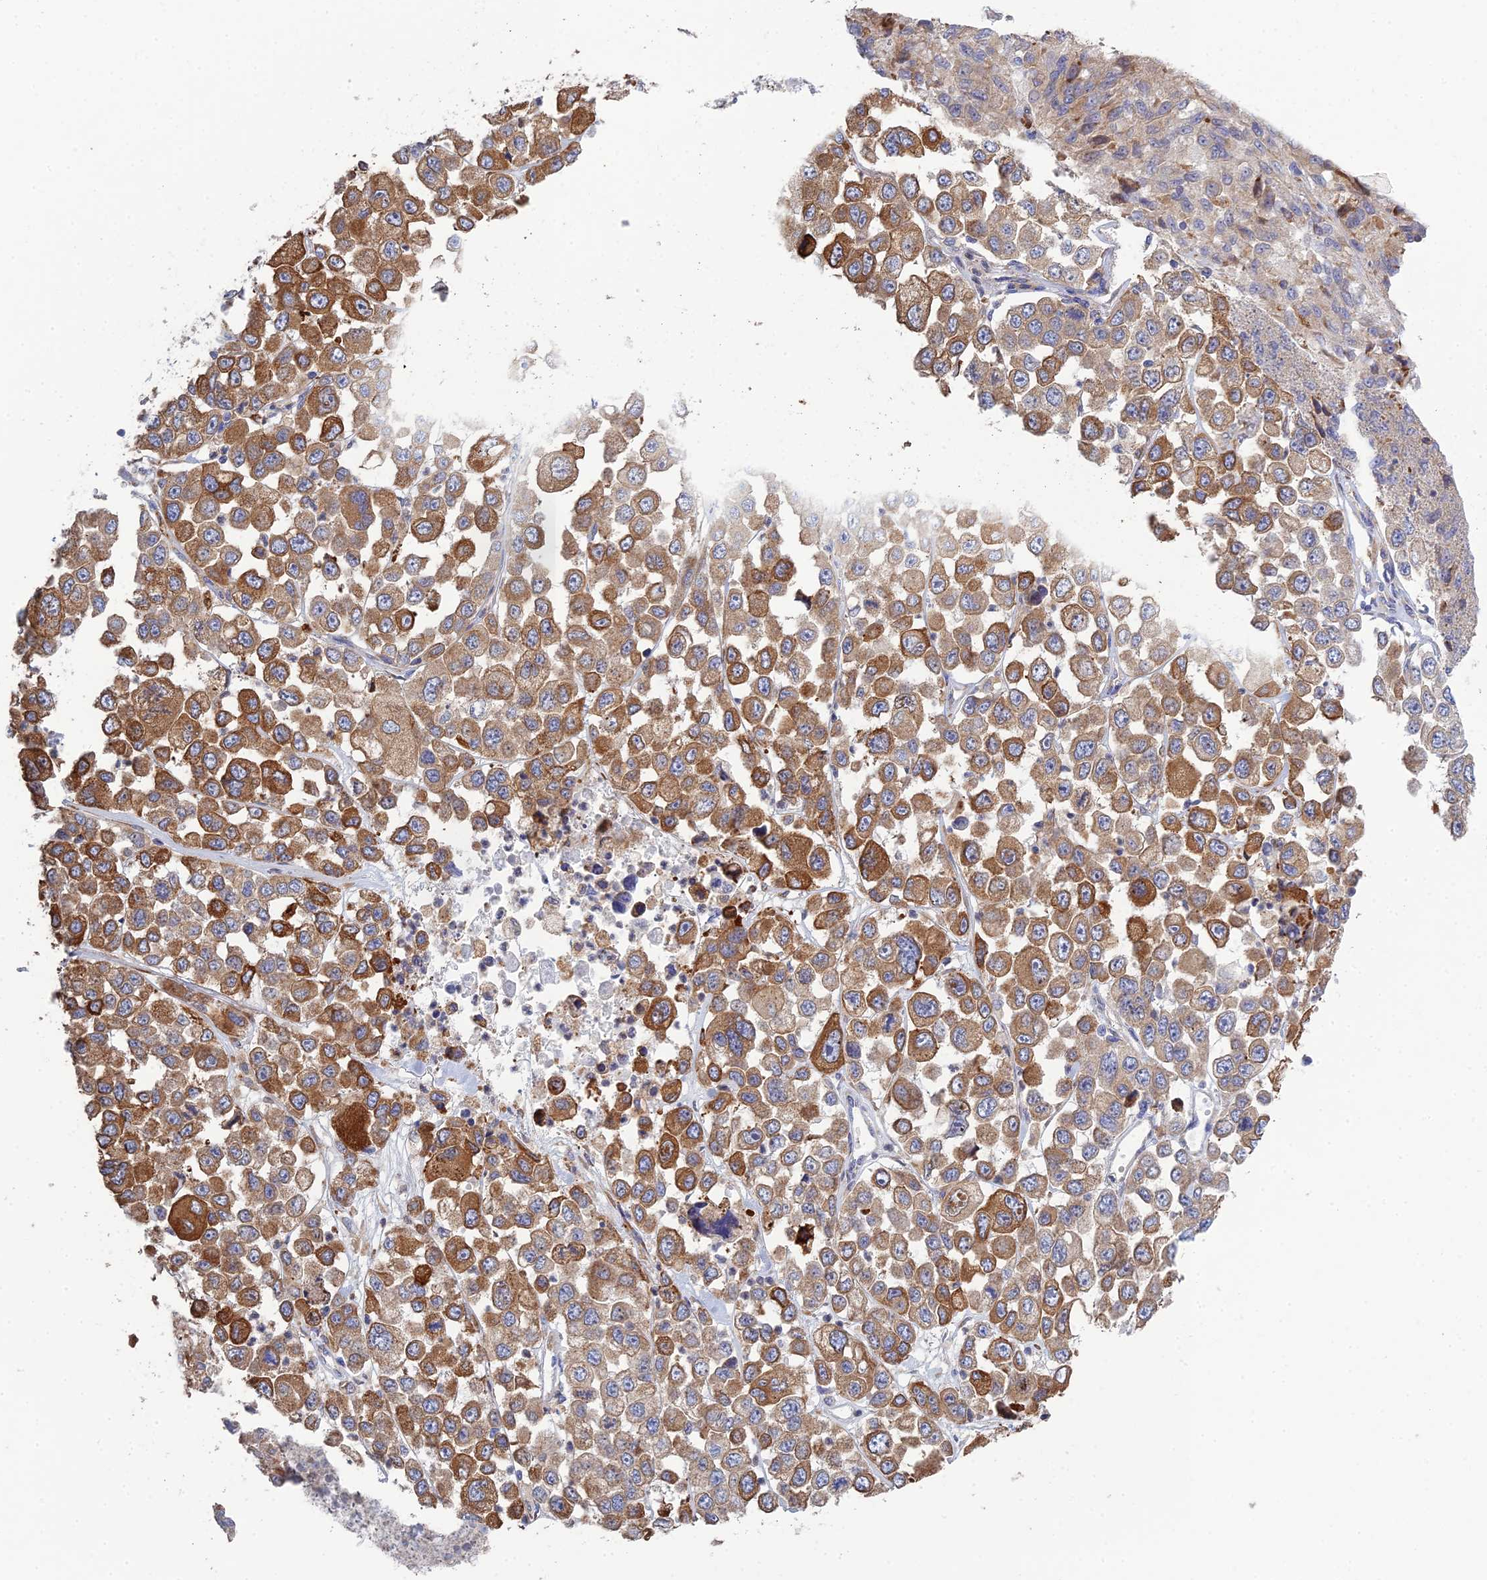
{"staining": {"intensity": "strong", "quantity": ">75%", "location": "cytoplasmic/membranous"}, "tissue": "melanoma", "cell_type": "Tumor cells", "image_type": "cancer", "snomed": [{"axis": "morphology", "description": "Malignant melanoma, Metastatic site"}, {"axis": "topography", "description": "Lymph node"}], "caption": "Protein analysis of malignant melanoma (metastatic site) tissue shows strong cytoplasmic/membranous positivity in approximately >75% of tumor cells.", "gene": "TRAPPC6A", "patient": {"sex": "female", "age": 54}}